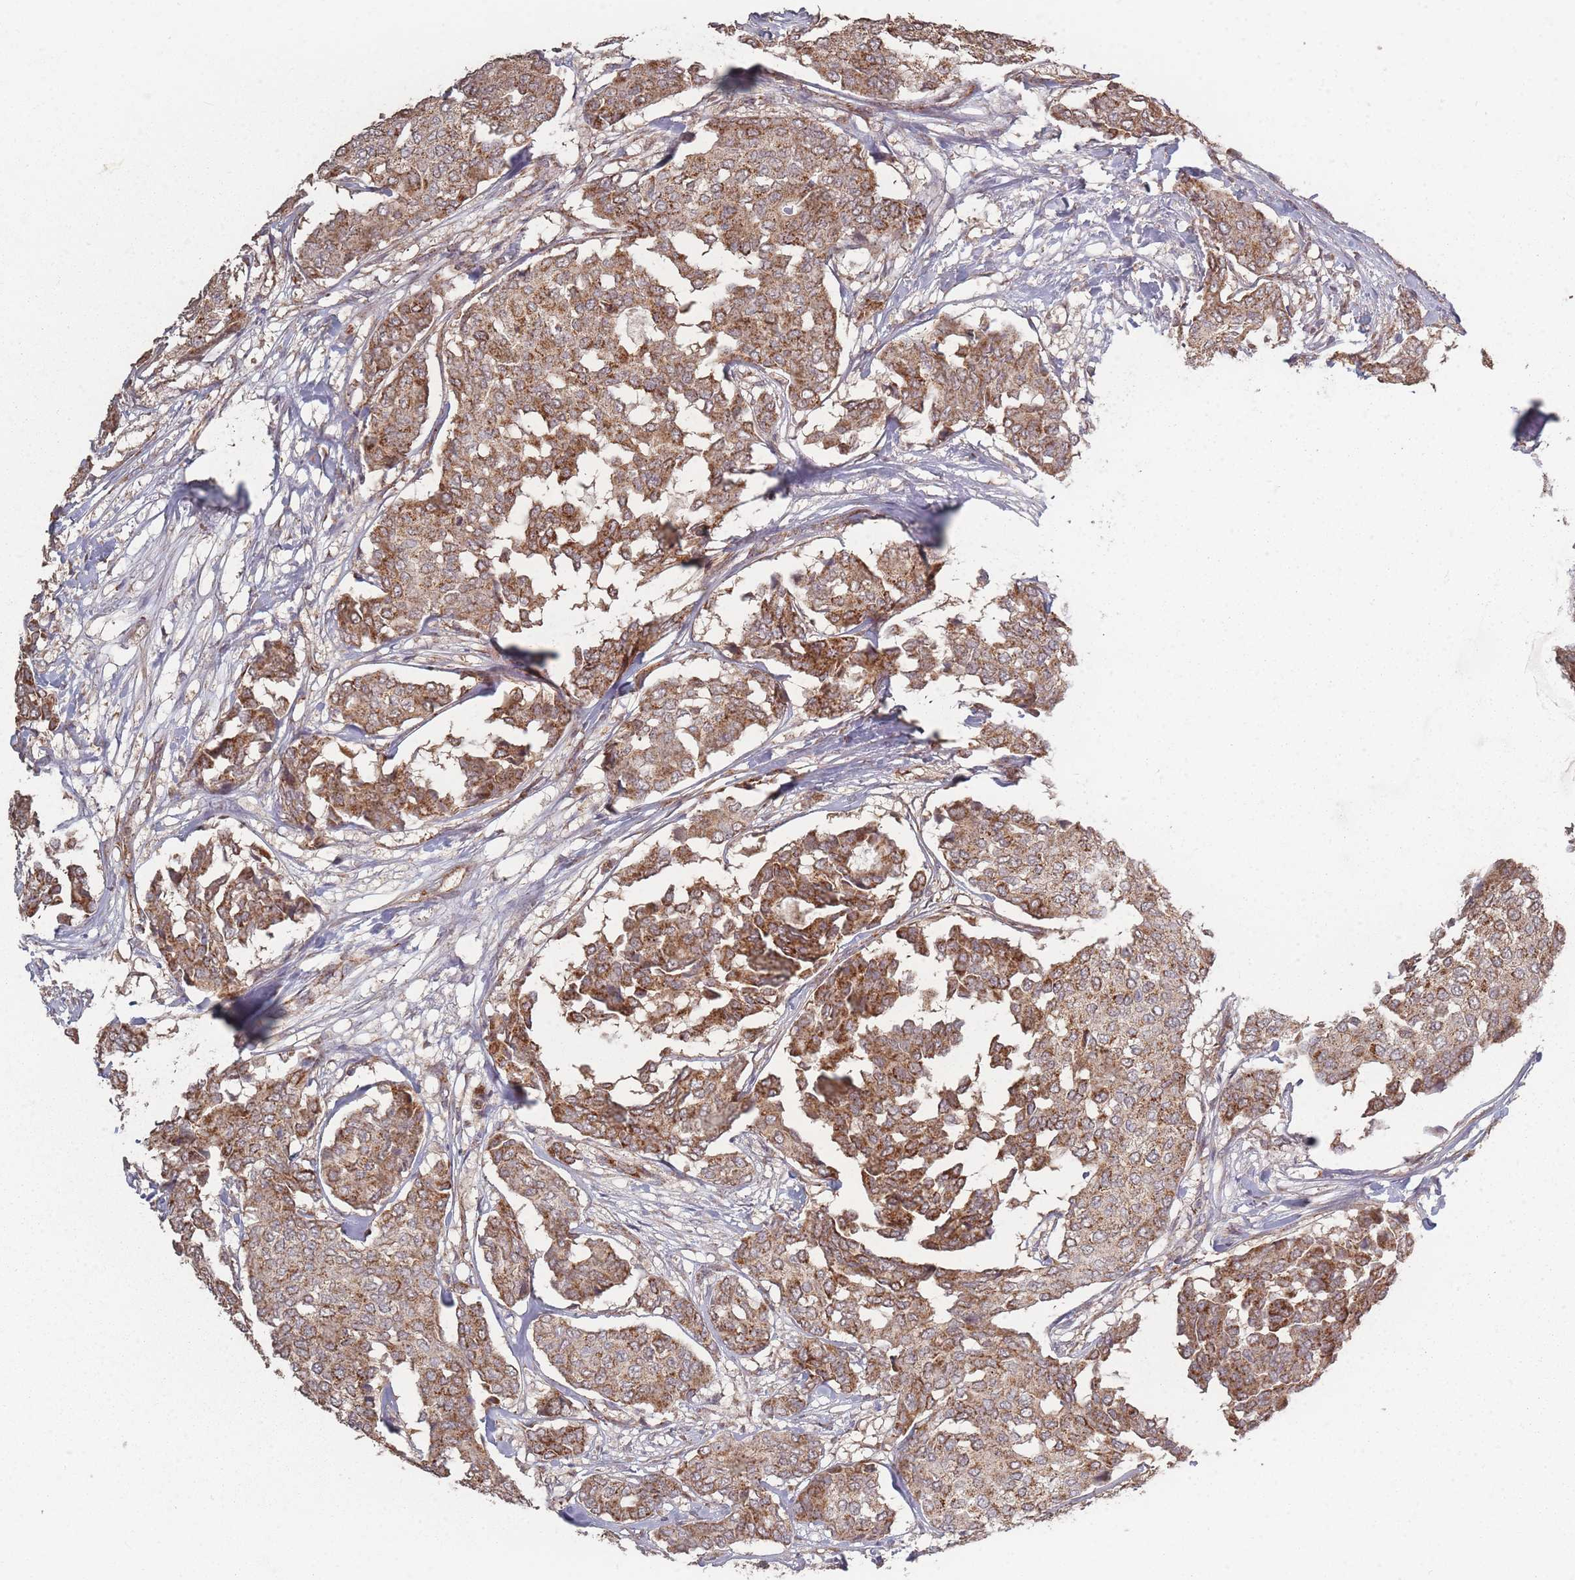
{"staining": {"intensity": "moderate", "quantity": ">75%", "location": "cytoplasmic/membranous"}, "tissue": "breast cancer", "cell_type": "Tumor cells", "image_type": "cancer", "snomed": [{"axis": "morphology", "description": "Duct carcinoma"}, {"axis": "topography", "description": "Breast"}], "caption": "DAB immunohistochemical staining of human invasive ductal carcinoma (breast) displays moderate cytoplasmic/membranous protein staining in approximately >75% of tumor cells.", "gene": "LYRM7", "patient": {"sex": "female", "age": 75}}